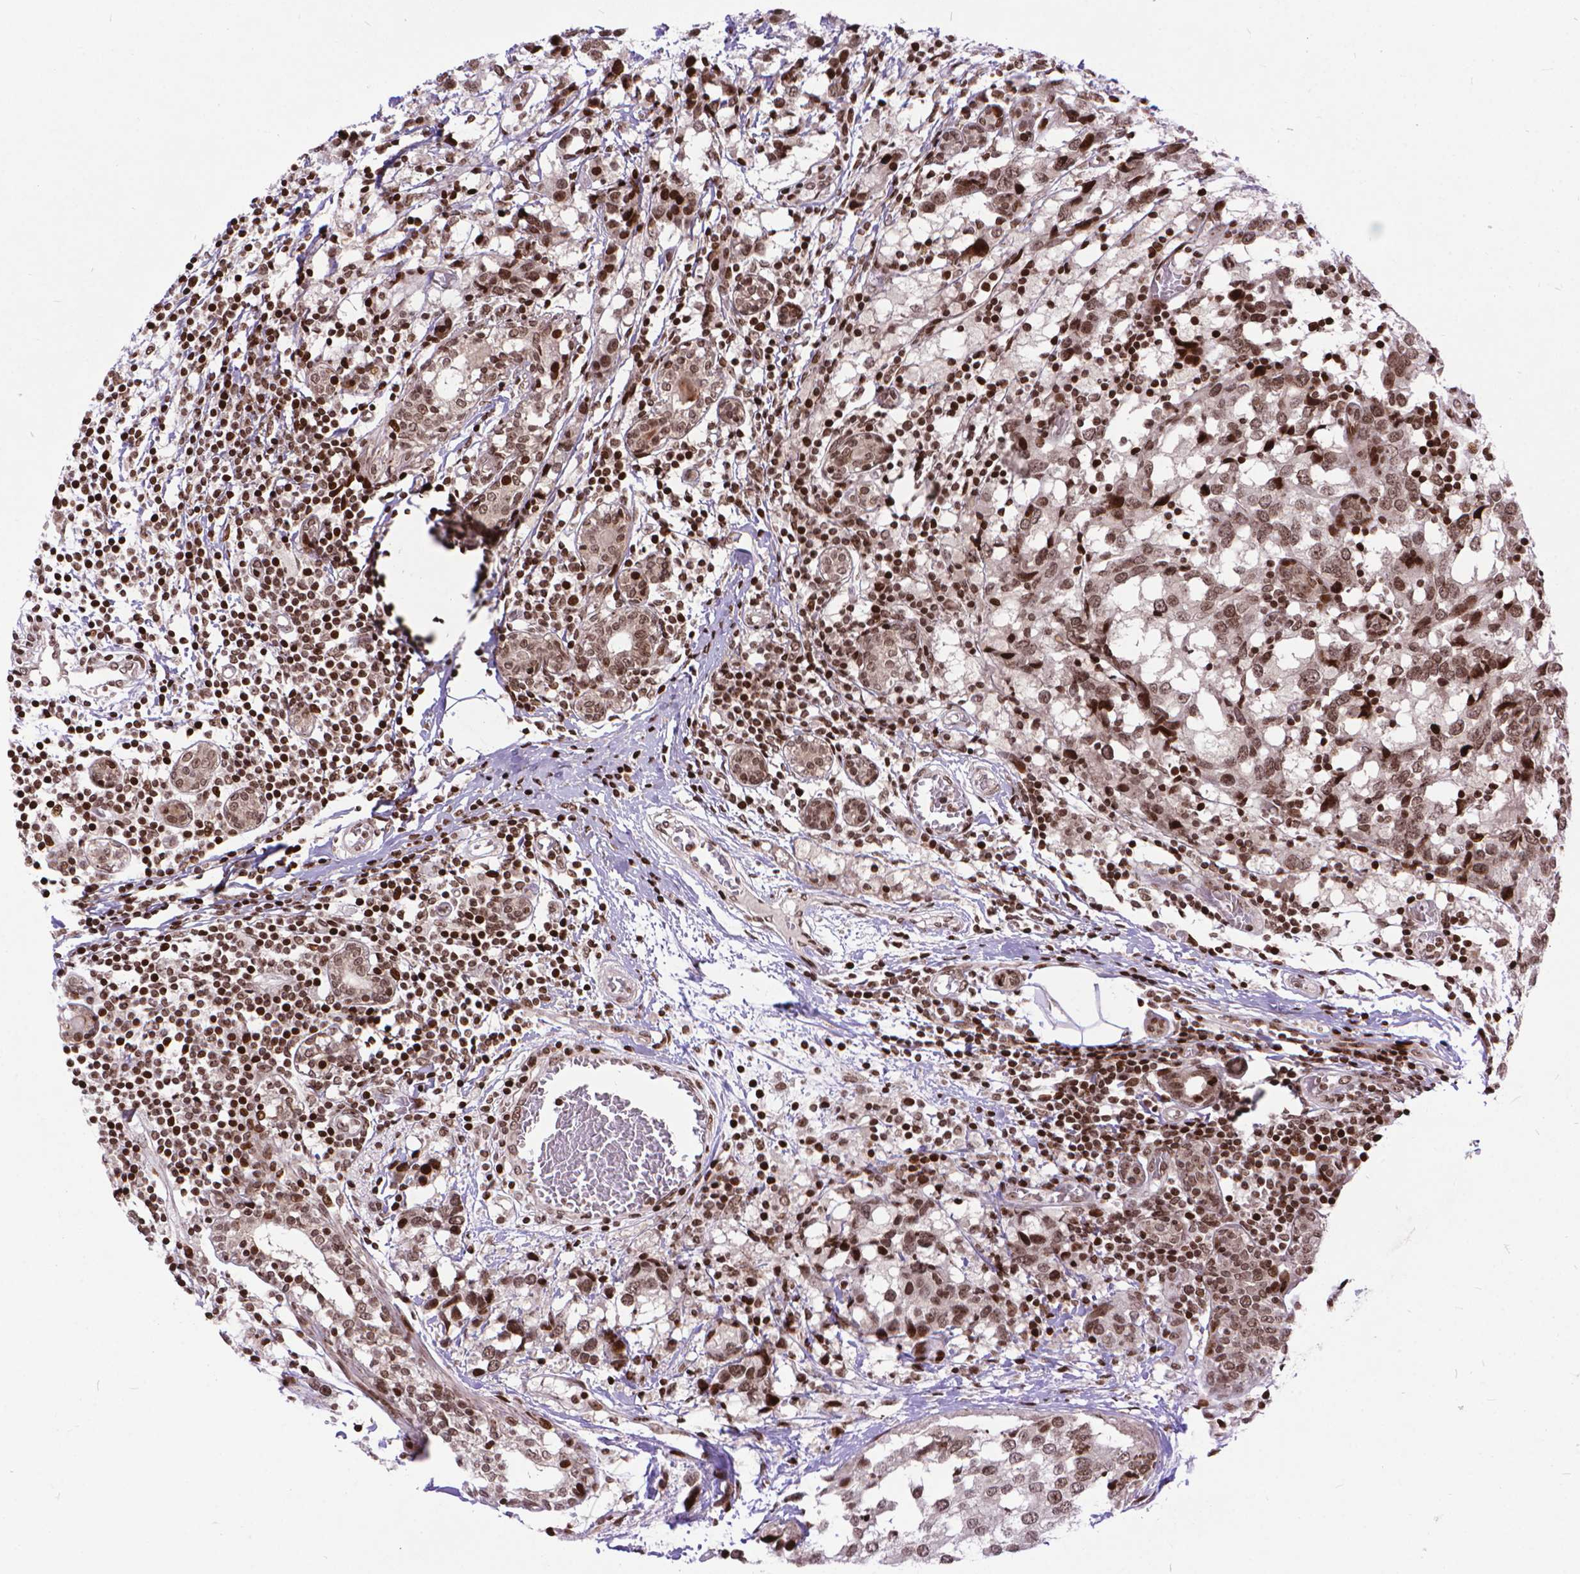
{"staining": {"intensity": "weak", "quantity": ">75%", "location": "nuclear"}, "tissue": "breast cancer", "cell_type": "Tumor cells", "image_type": "cancer", "snomed": [{"axis": "morphology", "description": "Lobular carcinoma"}, {"axis": "topography", "description": "Breast"}], "caption": "Protein staining by IHC displays weak nuclear expression in approximately >75% of tumor cells in lobular carcinoma (breast).", "gene": "AMER1", "patient": {"sex": "female", "age": 59}}